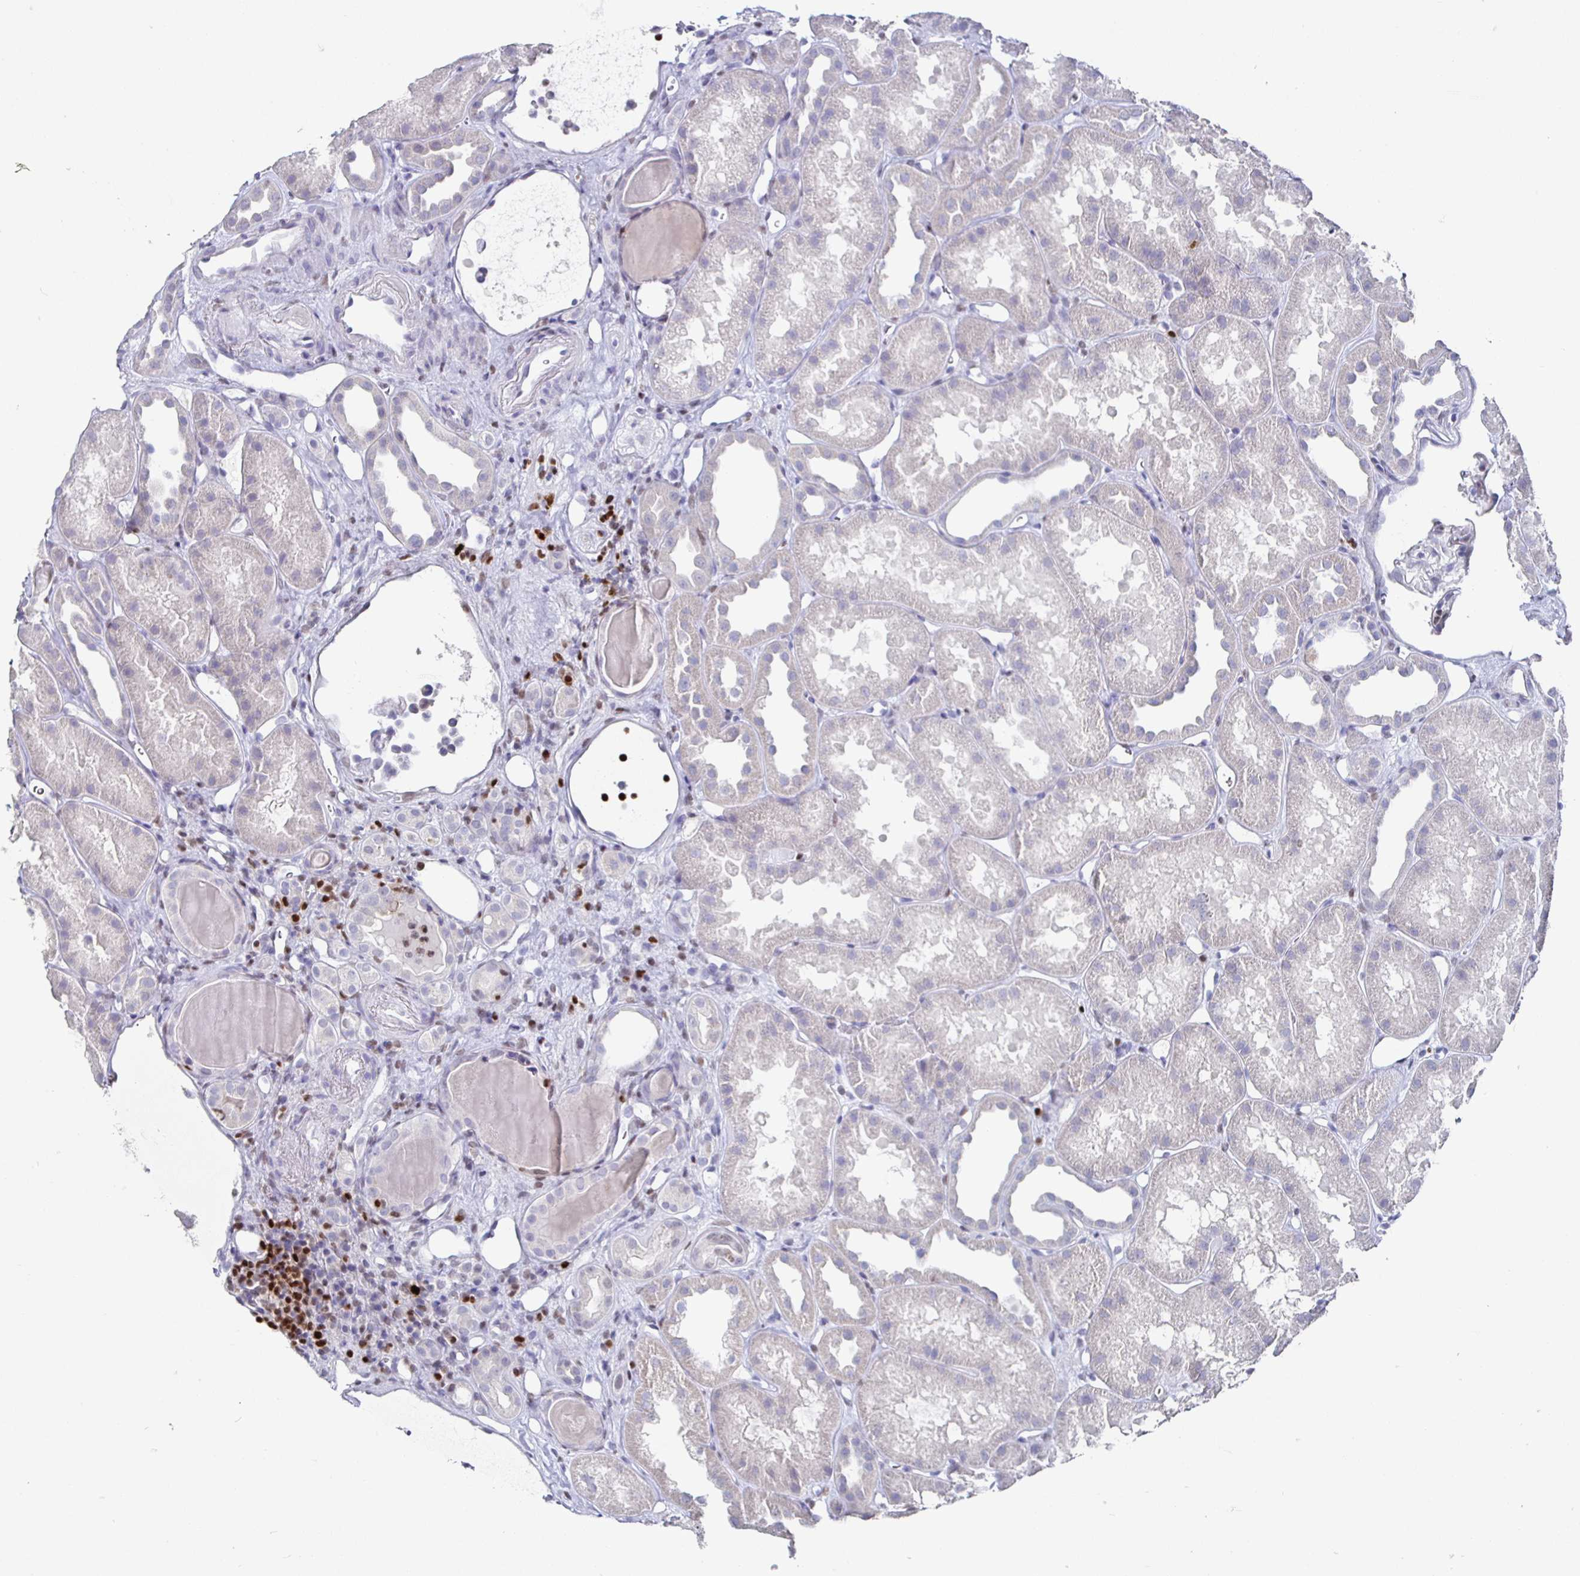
{"staining": {"intensity": "negative", "quantity": "none", "location": "none"}, "tissue": "kidney", "cell_type": "Cells in glomeruli", "image_type": "normal", "snomed": [{"axis": "morphology", "description": "Normal tissue, NOS"}, {"axis": "topography", "description": "Kidney"}], "caption": "Immunohistochemistry (IHC) image of normal kidney: kidney stained with DAB (3,3'-diaminobenzidine) reveals no significant protein staining in cells in glomeruli.", "gene": "RUNX2", "patient": {"sex": "male", "age": 61}}